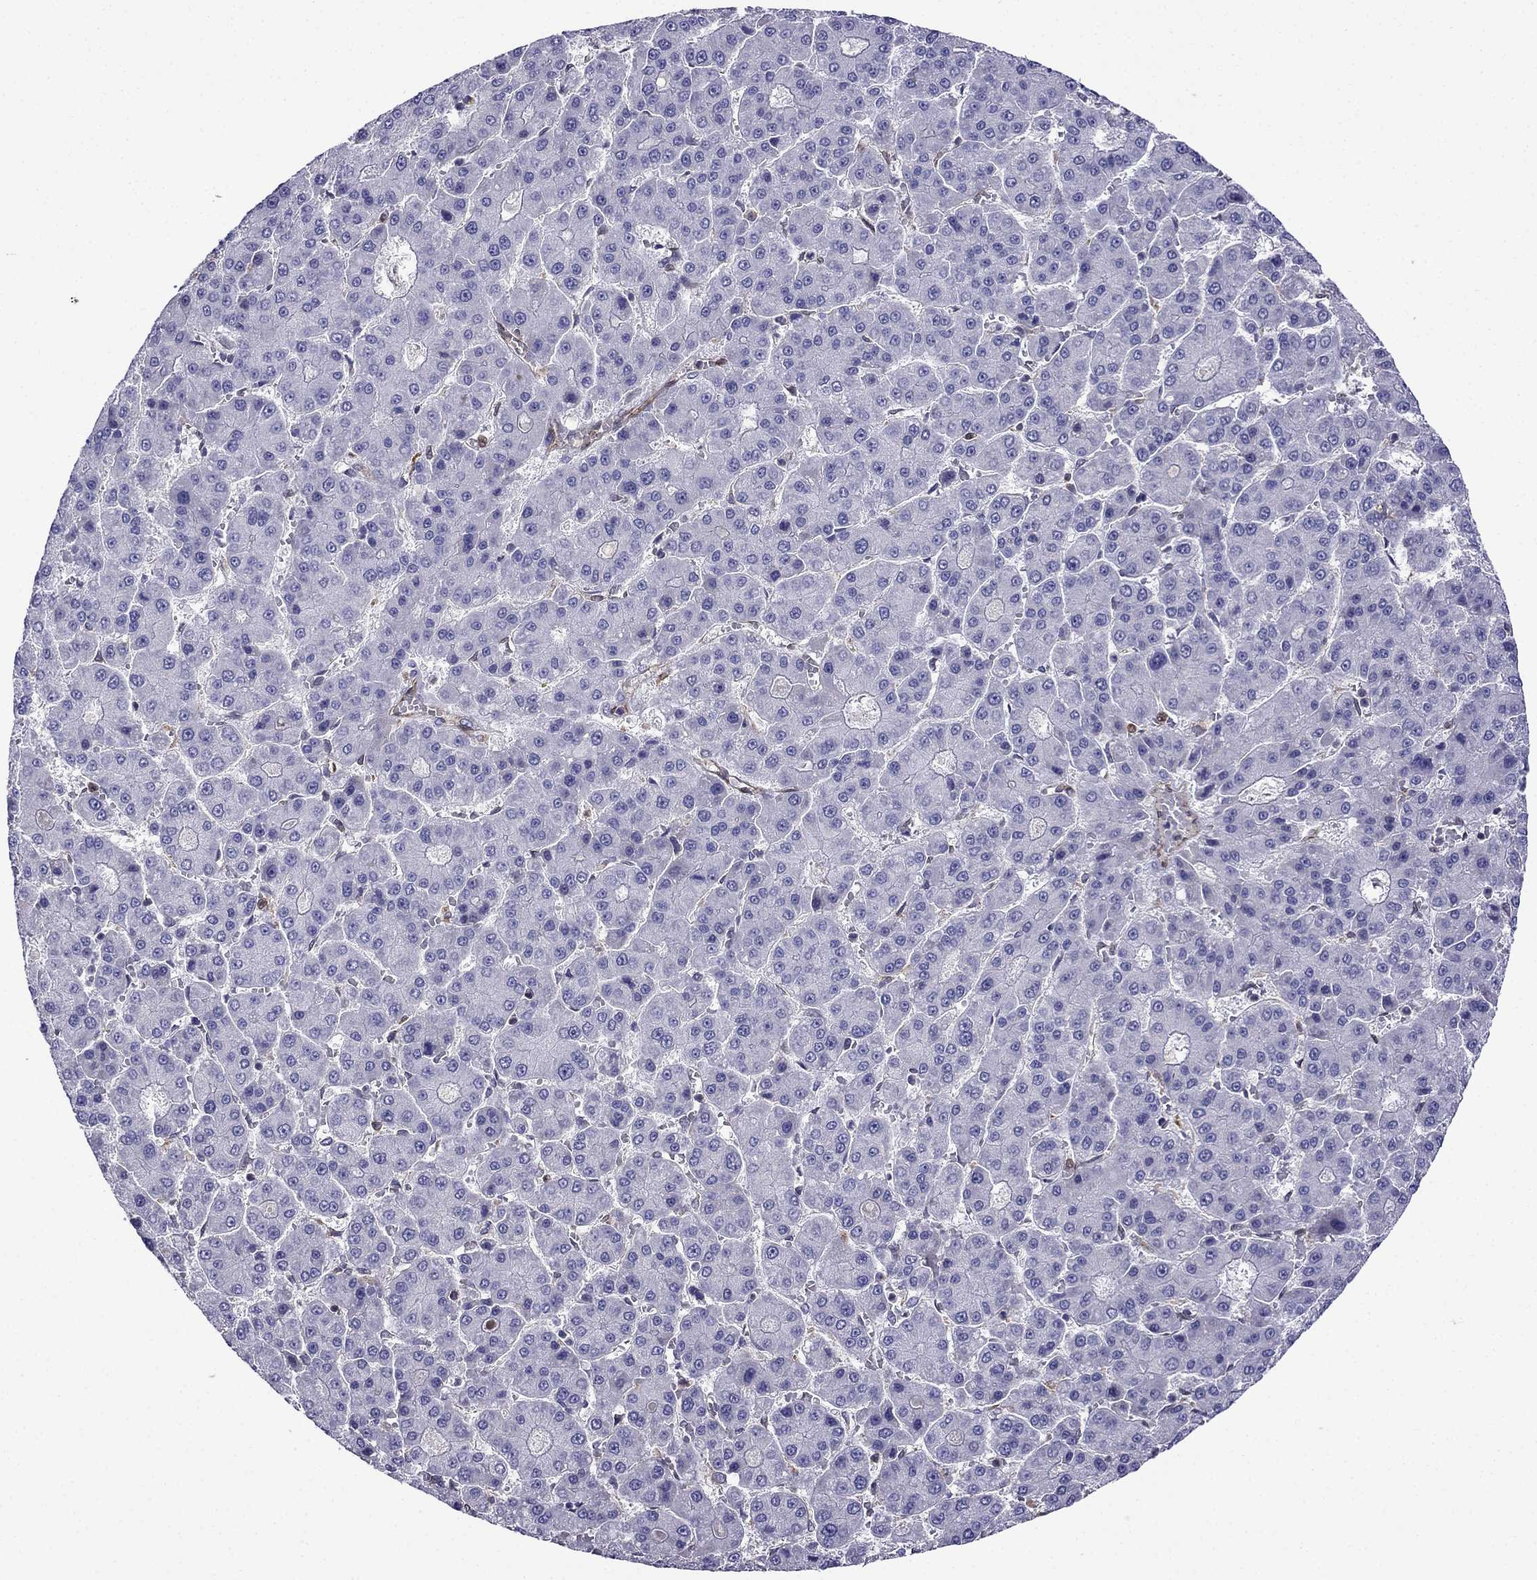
{"staining": {"intensity": "negative", "quantity": "none", "location": "none"}, "tissue": "liver cancer", "cell_type": "Tumor cells", "image_type": "cancer", "snomed": [{"axis": "morphology", "description": "Carcinoma, Hepatocellular, NOS"}, {"axis": "topography", "description": "Liver"}], "caption": "Immunohistochemical staining of human liver cancer reveals no significant positivity in tumor cells.", "gene": "GNAL", "patient": {"sex": "male", "age": 70}}